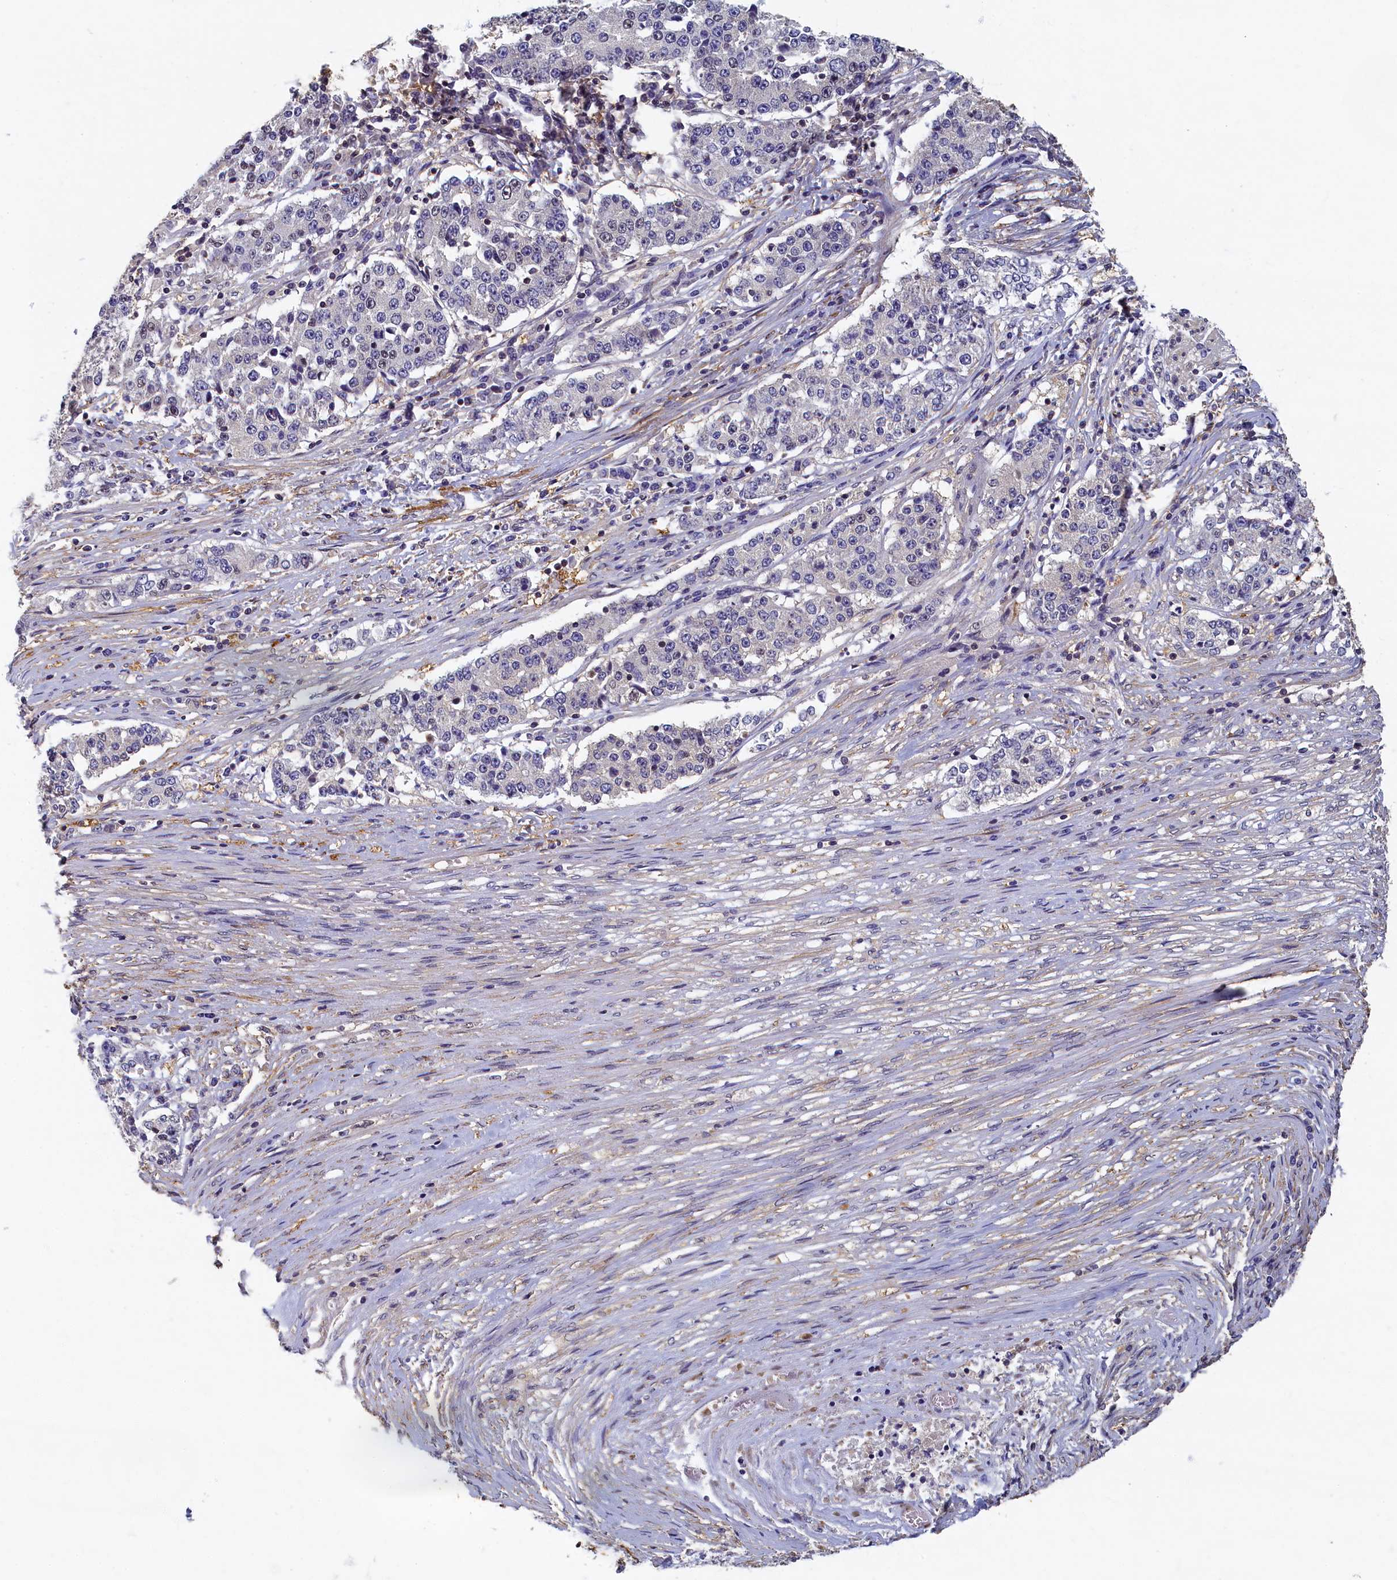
{"staining": {"intensity": "negative", "quantity": "none", "location": "none"}, "tissue": "stomach cancer", "cell_type": "Tumor cells", "image_type": "cancer", "snomed": [{"axis": "morphology", "description": "Adenocarcinoma, NOS"}, {"axis": "topography", "description": "Stomach"}], "caption": "Tumor cells show no significant expression in stomach cancer (adenocarcinoma).", "gene": "TBCB", "patient": {"sex": "male", "age": 59}}